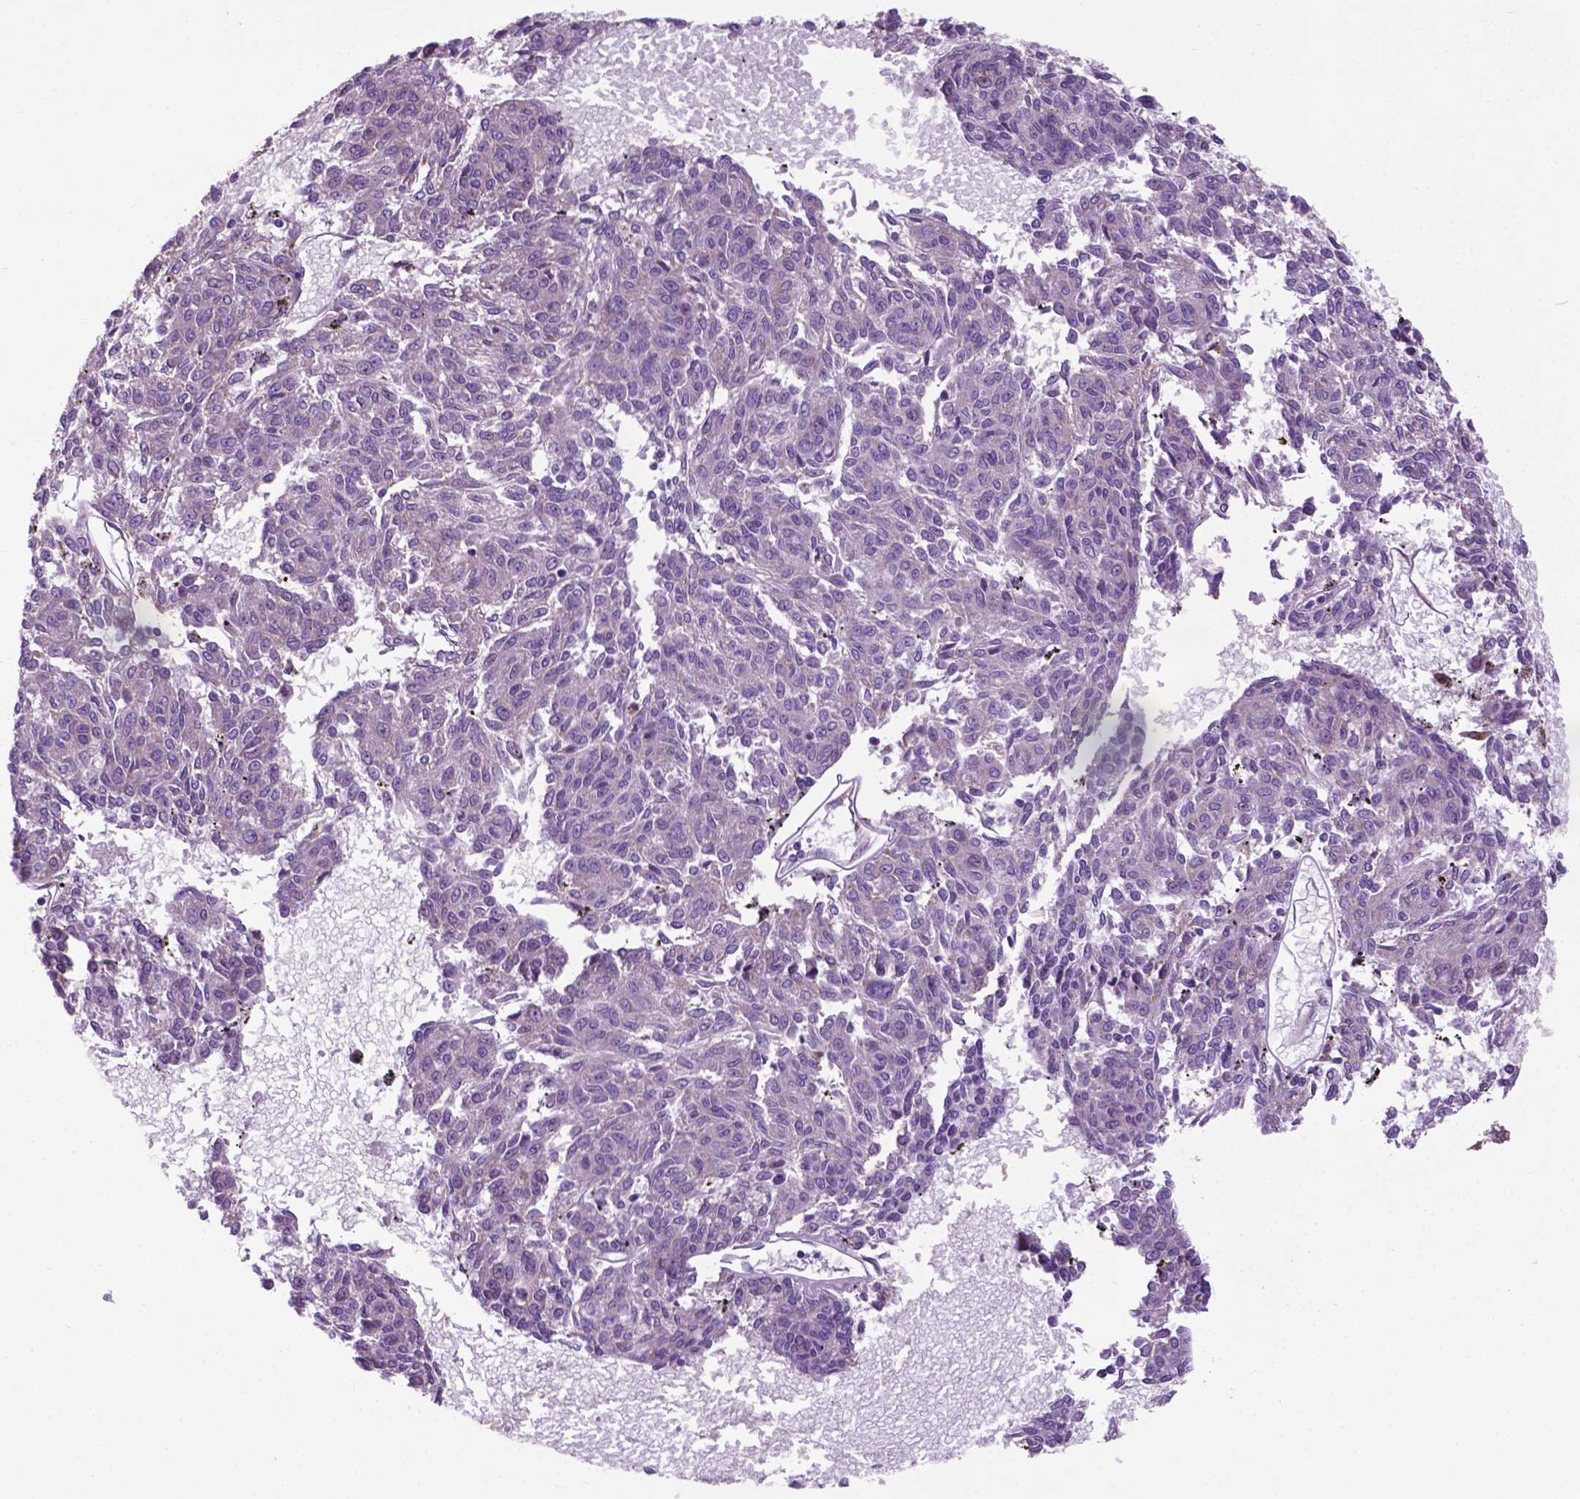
{"staining": {"intensity": "negative", "quantity": "none", "location": "none"}, "tissue": "melanoma", "cell_type": "Tumor cells", "image_type": "cancer", "snomed": [{"axis": "morphology", "description": "Malignant melanoma, NOS"}, {"axis": "topography", "description": "Skin"}], "caption": "An image of human melanoma is negative for staining in tumor cells. Brightfield microscopy of IHC stained with DAB (brown) and hematoxylin (blue), captured at high magnification.", "gene": "WDR83OS", "patient": {"sex": "female", "age": 72}}